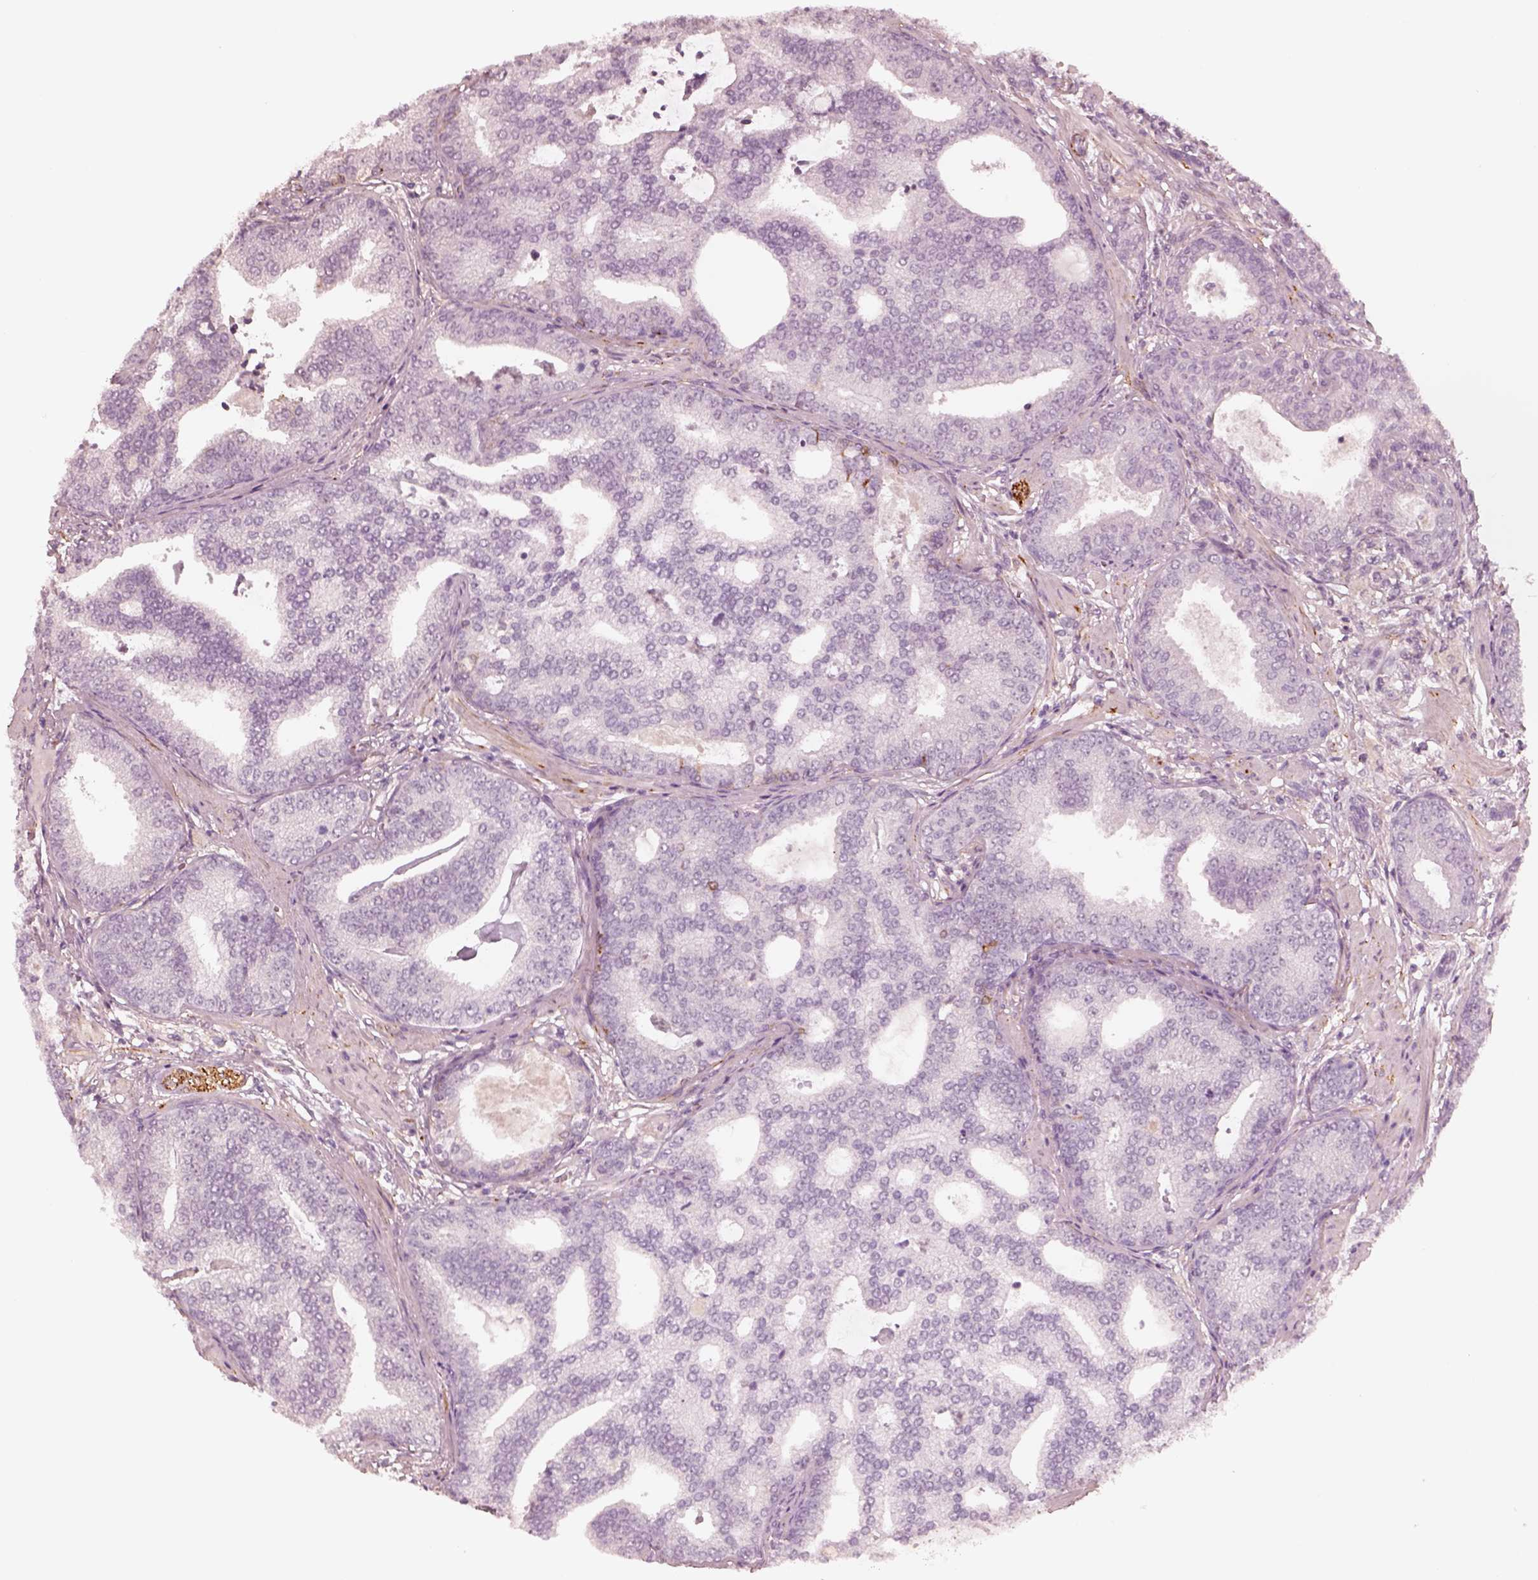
{"staining": {"intensity": "negative", "quantity": "none", "location": "none"}, "tissue": "prostate cancer", "cell_type": "Tumor cells", "image_type": "cancer", "snomed": [{"axis": "morphology", "description": "Adenocarcinoma, NOS"}, {"axis": "topography", "description": "Prostate"}], "caption": "DAB immunohistochemical staining of prostate cancer exhibits no significant staining in tumor cells.", "gene": "DNAAF9", "patient": {"sex": "male", "age": 64}}